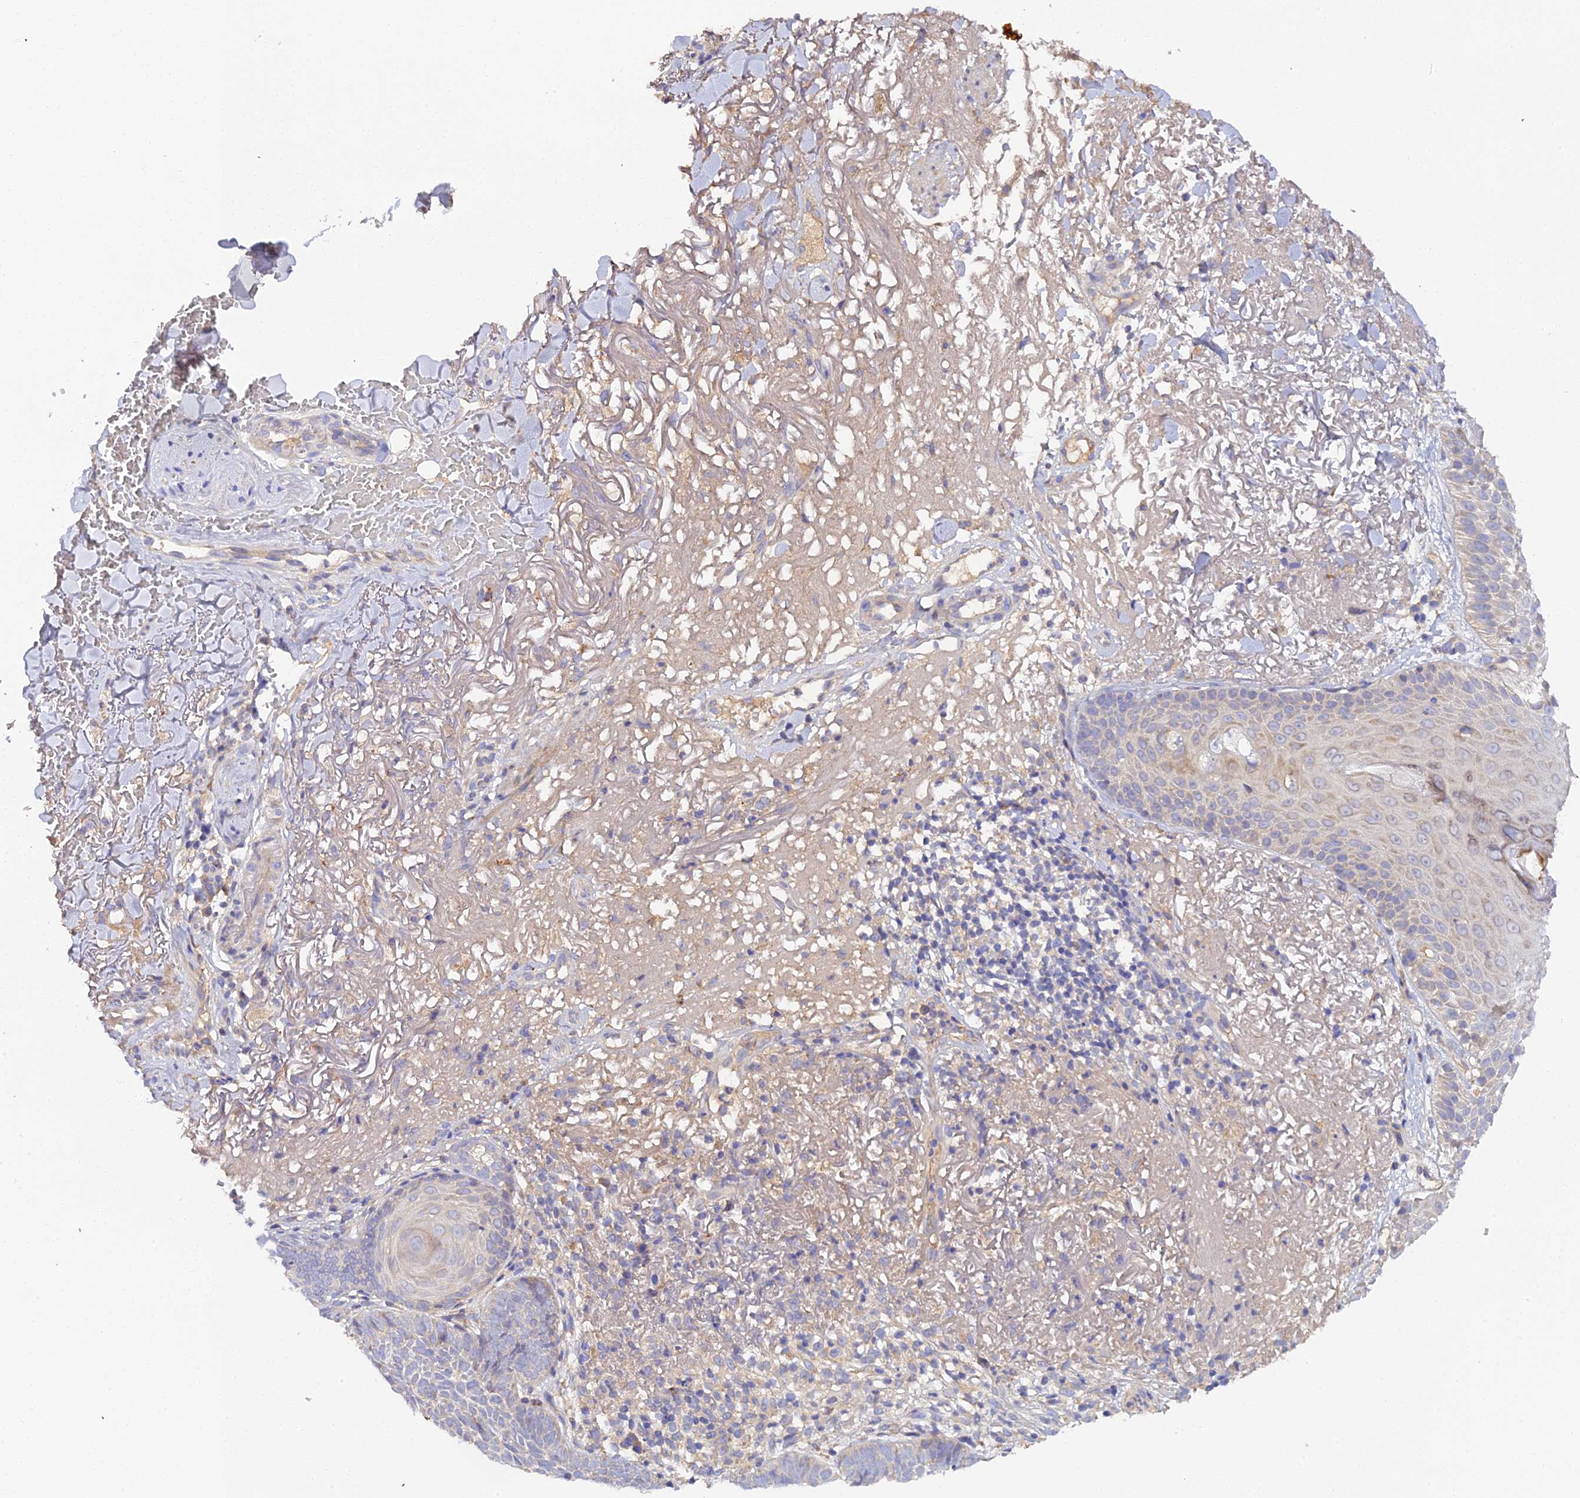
{"staining": {"intensity": "negative", "quantity": "none", "location": "none"}, "tissue": "skin cancer", "cell_type": "Tumor cells", "image_type": "cancer", "snomed": [{"axis": "morphology", "description": "Basal cell carcinoma"}, {"axis": "topography", "description": "Skin"}], "caption": "IHC image of neoplastic tissue: skin basal cell carcinoma stained with DAB displays no significant protein positivity in tumor cells.", "gene": "SCX", "patient": {"sex": "female", "age": 78}}